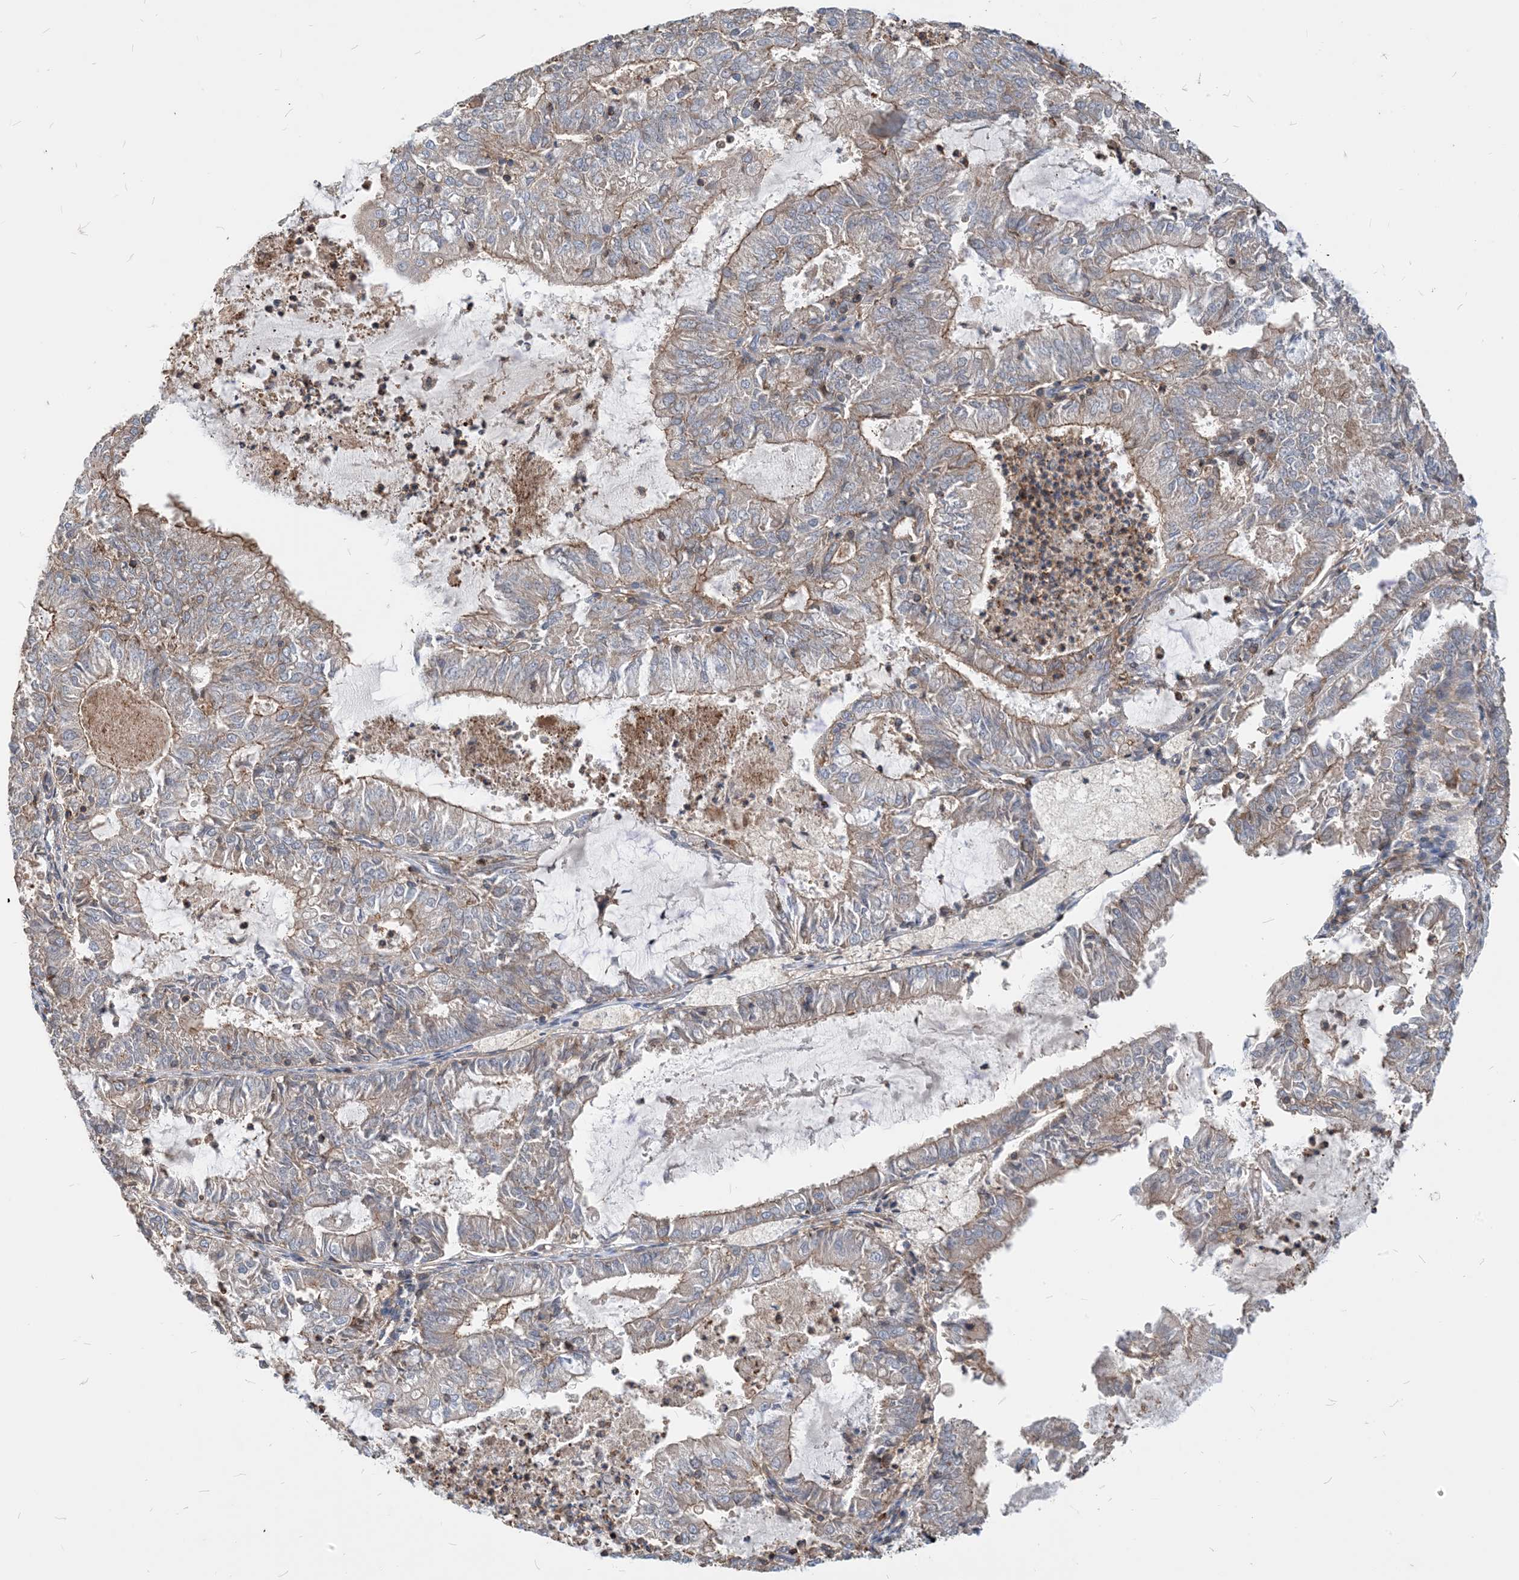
{"staining": {"intensity": "weak", "quantity": "<25%", "location": "cytoplasmic/membranous"}, "tissue": "endometrial cancer", "cell_type": "Tumor cells", "image_type": "cancer", "snomed": [{"axis": "morphology", "description": "Adenocarcinoma, NOS"}, {"axis": "topography", "description": "Endometrium"}], "caption": "Image shows no protein positivity in tumor cells of endometrial cancer tissue.", "gene": "PARVG", "patient": {"sex": "female", "age": 57}}